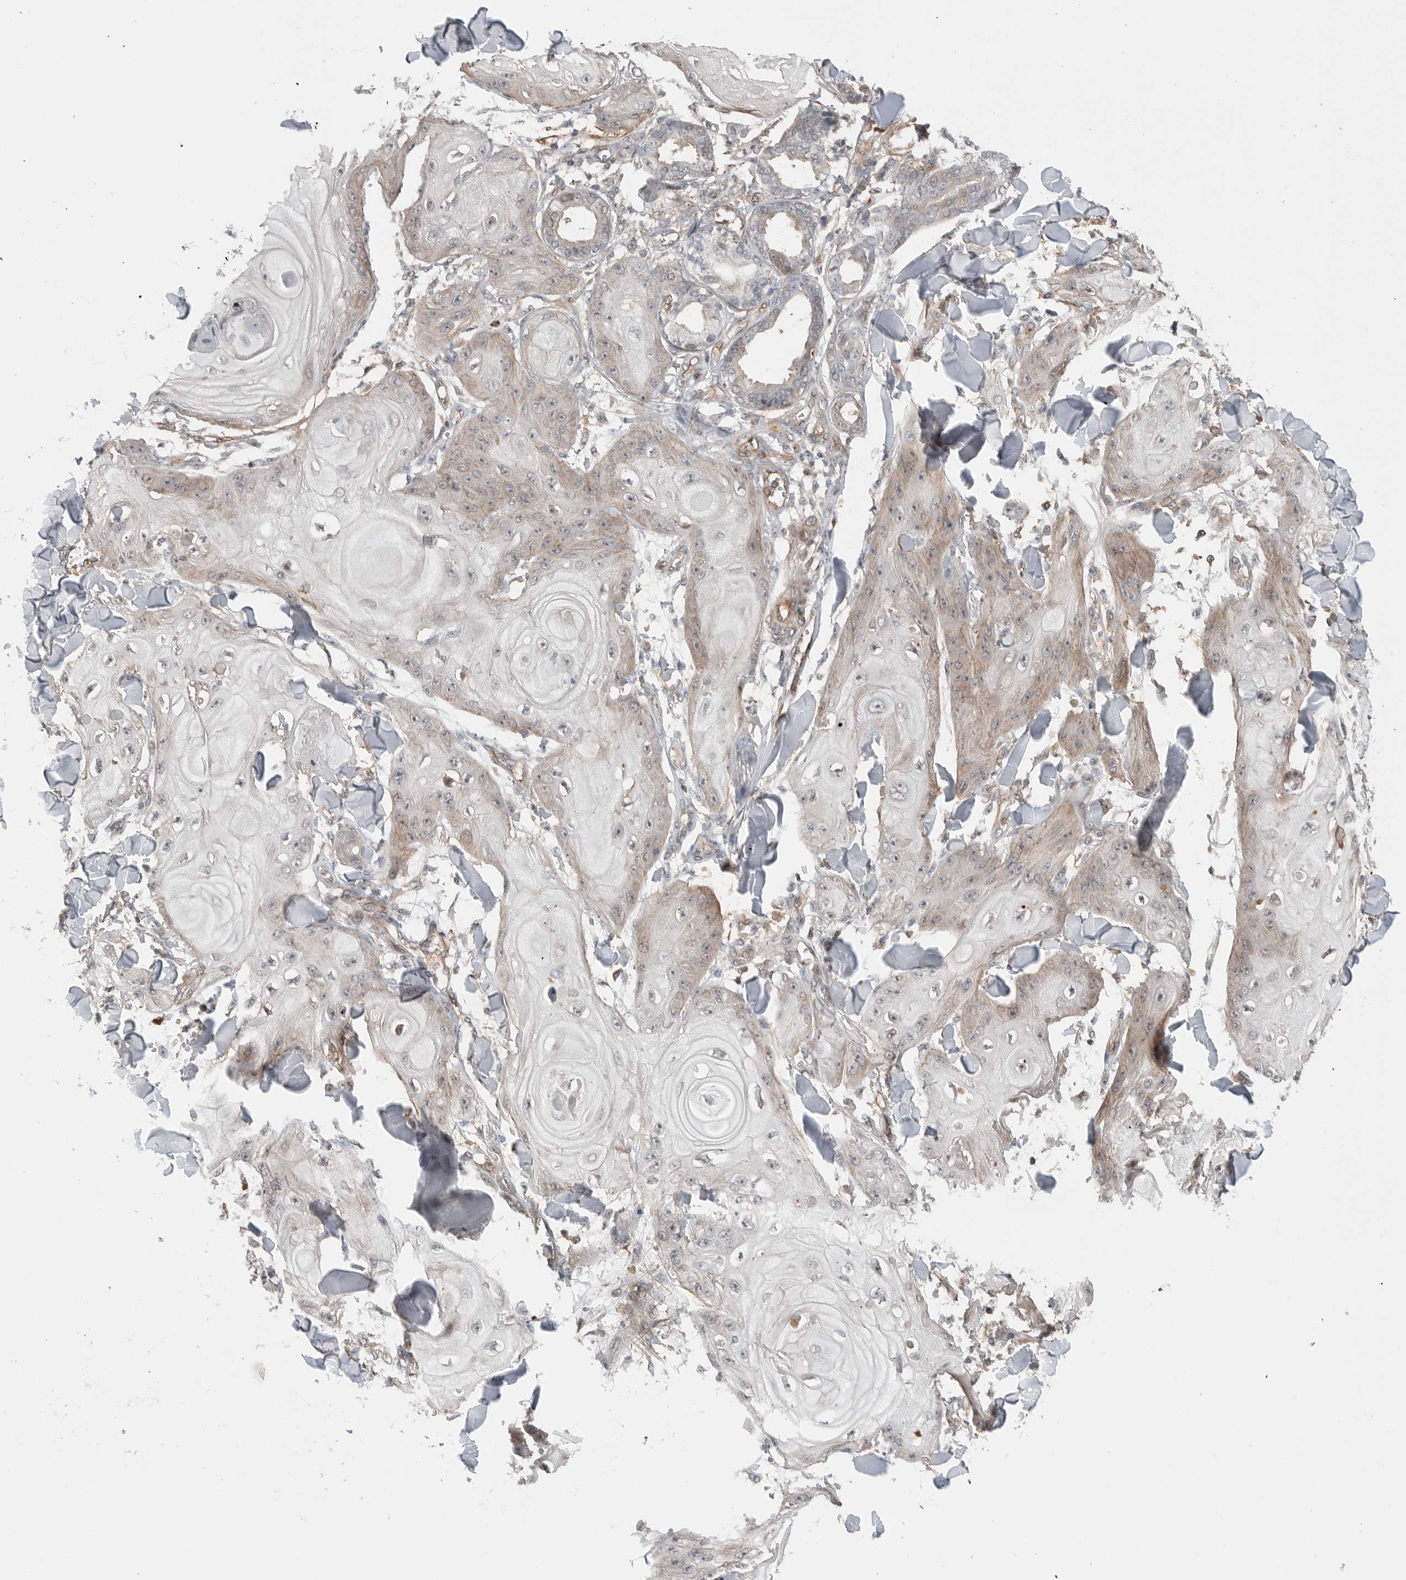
{"staining": {"intensity": "weak", "quantity": "<25%", "location": "cytoplasmic/membranous"}, "tissue": "skin cancer", "cell_type": "Tumor cells", "image_type": "cancer", "snomed": [{"axis": "morphology", "description": "Squamous cell carcinoma, NOS"}, {"axis": "topography", "description": "Skin"}], "caption": "This is an IHC histopathology image of squamous cell carcinoma (skin). There is no staining in tumor cells.", "gene": "PEAK1", "patient": {"sex": "male", "age": 74}}